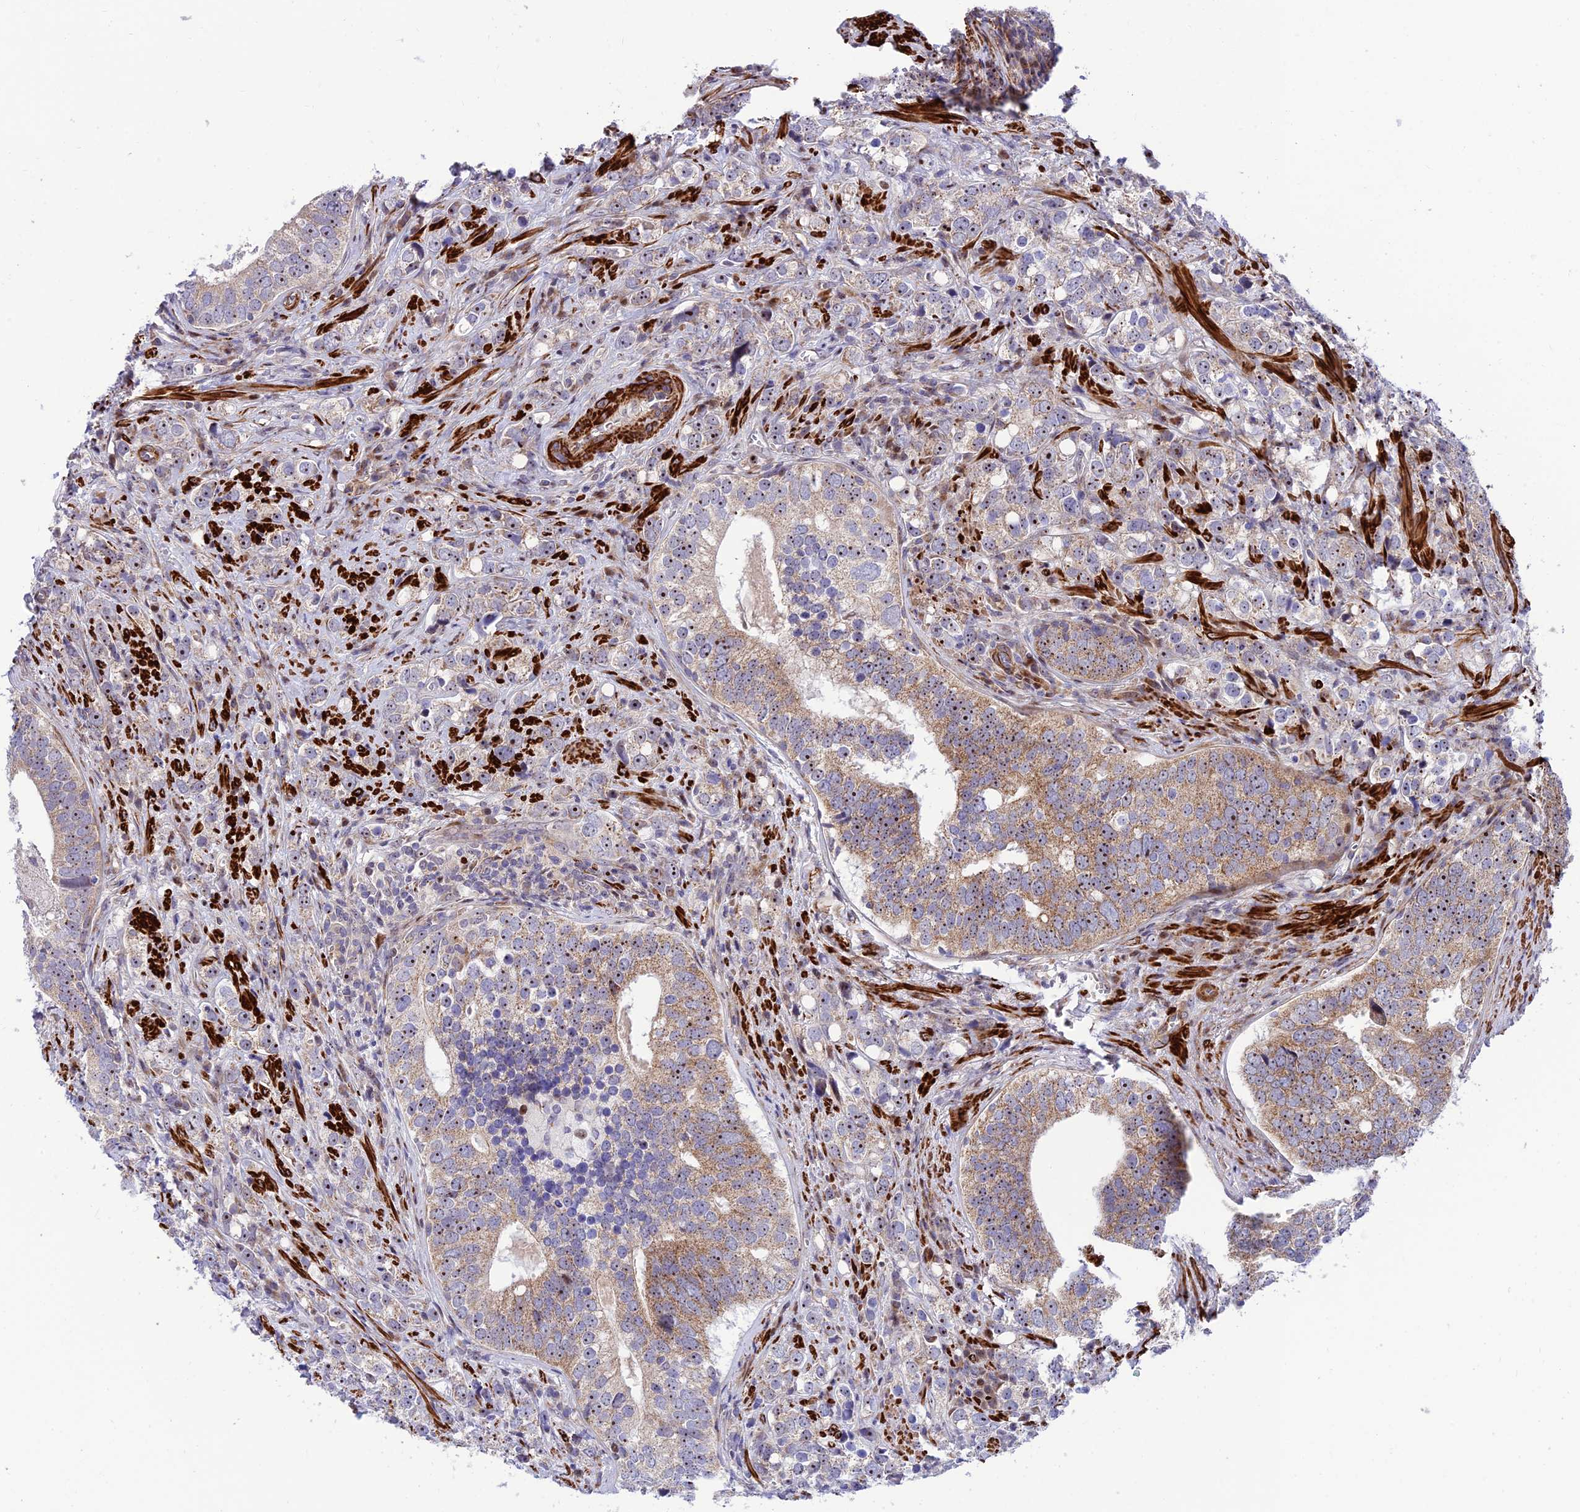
{"staining": {"intensity": "moderate", "quantity": "25%-75%", "location": "cytoplasmic/membranous,nuclear"}, "tissue": "prostate cancer", "cell_type": "Tumor cells", "image_type": "cancer", "snomed": [{"axis": "morphology", "description": "Adenocarcinoma, High grade"}, {"axis": "topography", "description": "Prostate"}], "caption": "Immunohistochemistry staining of prostate cancer, which exhibits medium levels of moderate cytoplasmic/membranous and nuclear staining in about 25%-75% of tumor cells indicating moderate cytoplasmic/membranous and nuclear protein staining. The staining was performed using DAB (3,3'-diaminobenzidine) (brown) for protein detection and nuclei were counterstained in hematoxylin (blue).", "gene": "KBTBD7", "patient": {"sex": "male", "age": 71}}